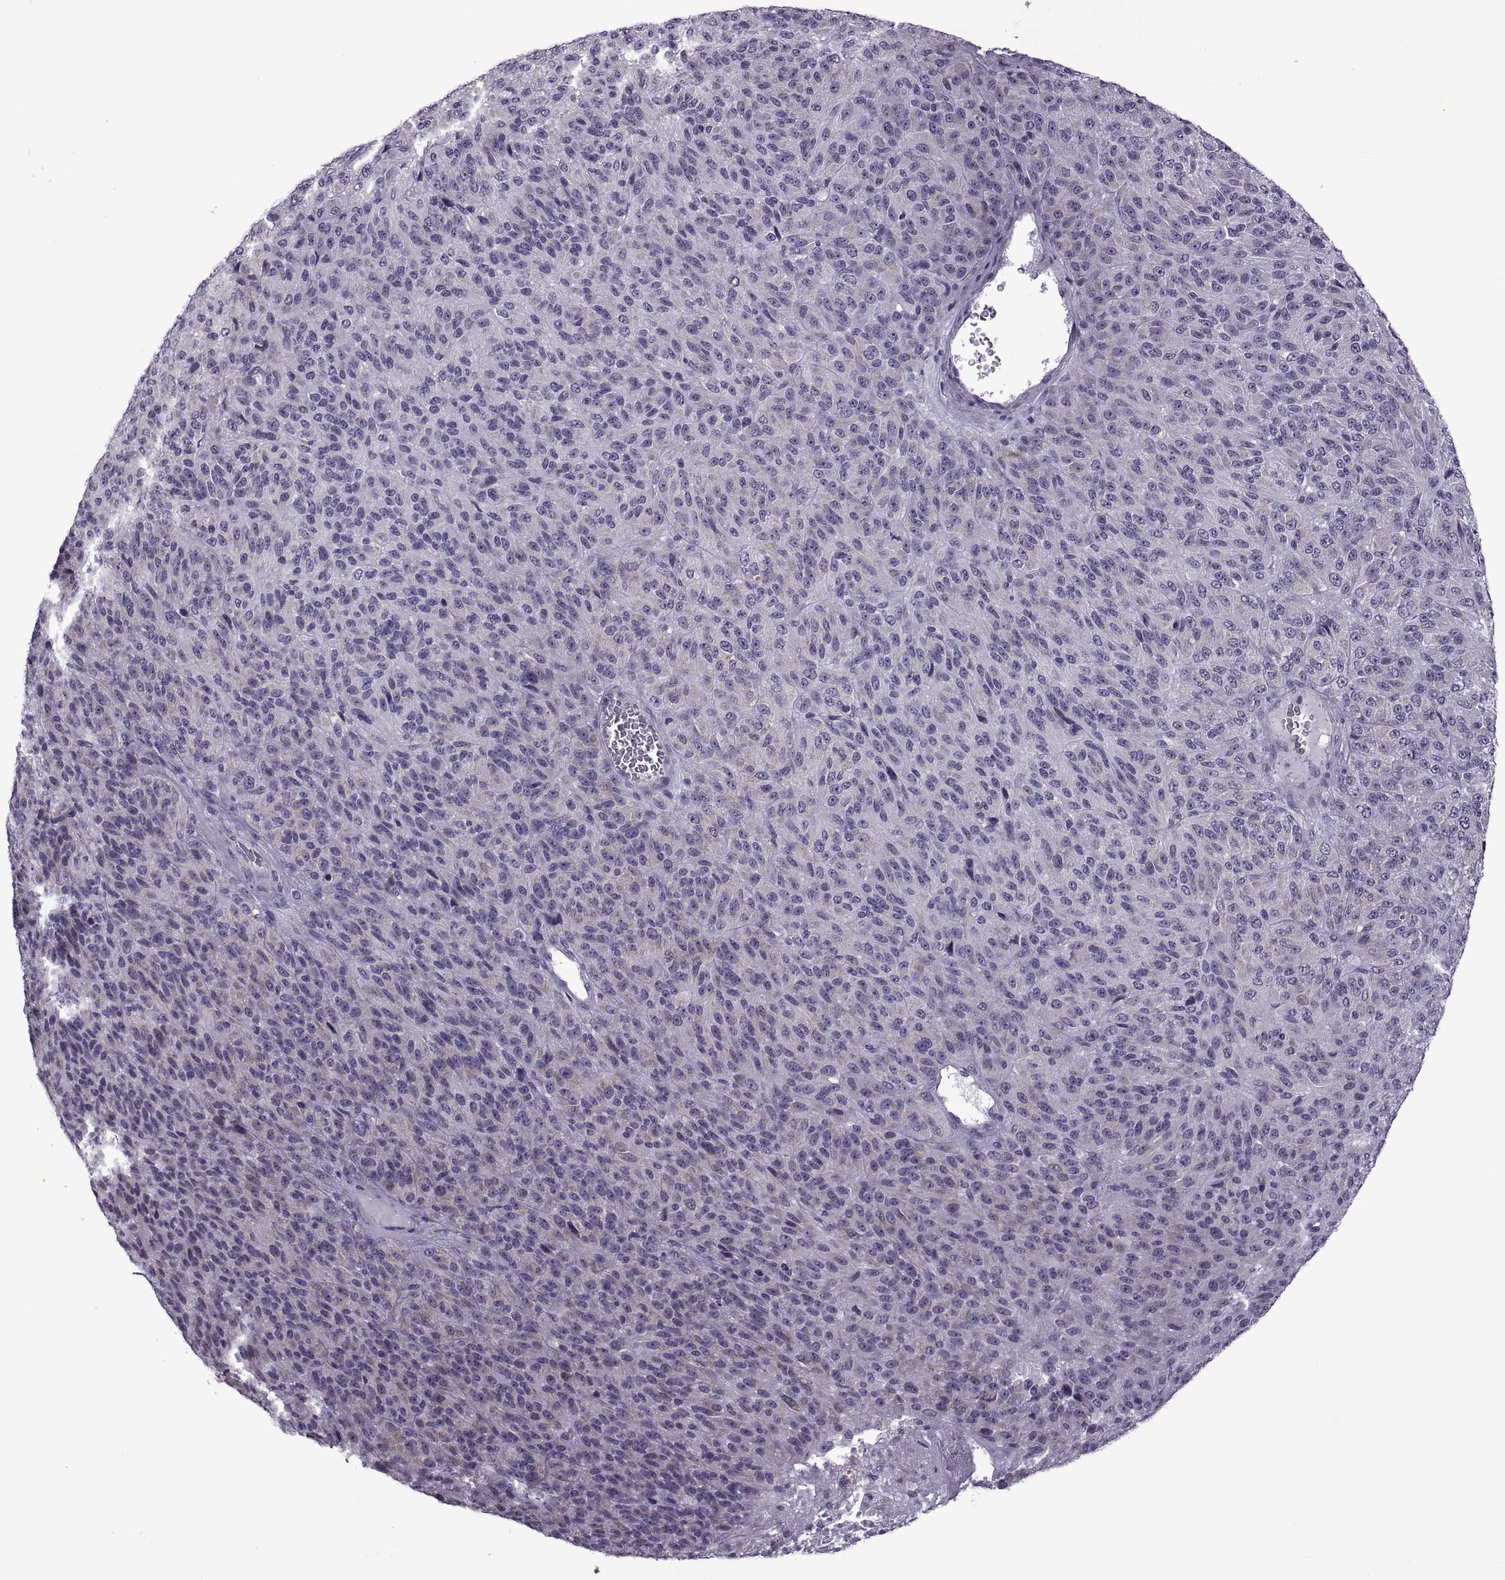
{"staining": {"intensity": "negative", "quantity": "none", "location": "none"}, "tissue": "melanoma", "cell_type": "Tumor cells", "image_type": "cancer", "snomed": [{"axis": "morphology", "description": "Malignant melanoma, Metastatic site"}, {"axis": "topography", "description": "Brain"}], "caption": "Immunohistochemistry (IHC) image of melanoma stained for a protein (brown), which reveals no expression in tumor cells.", "gene": "RIPK4", "patient": {"sex": "female", "age": 56}}